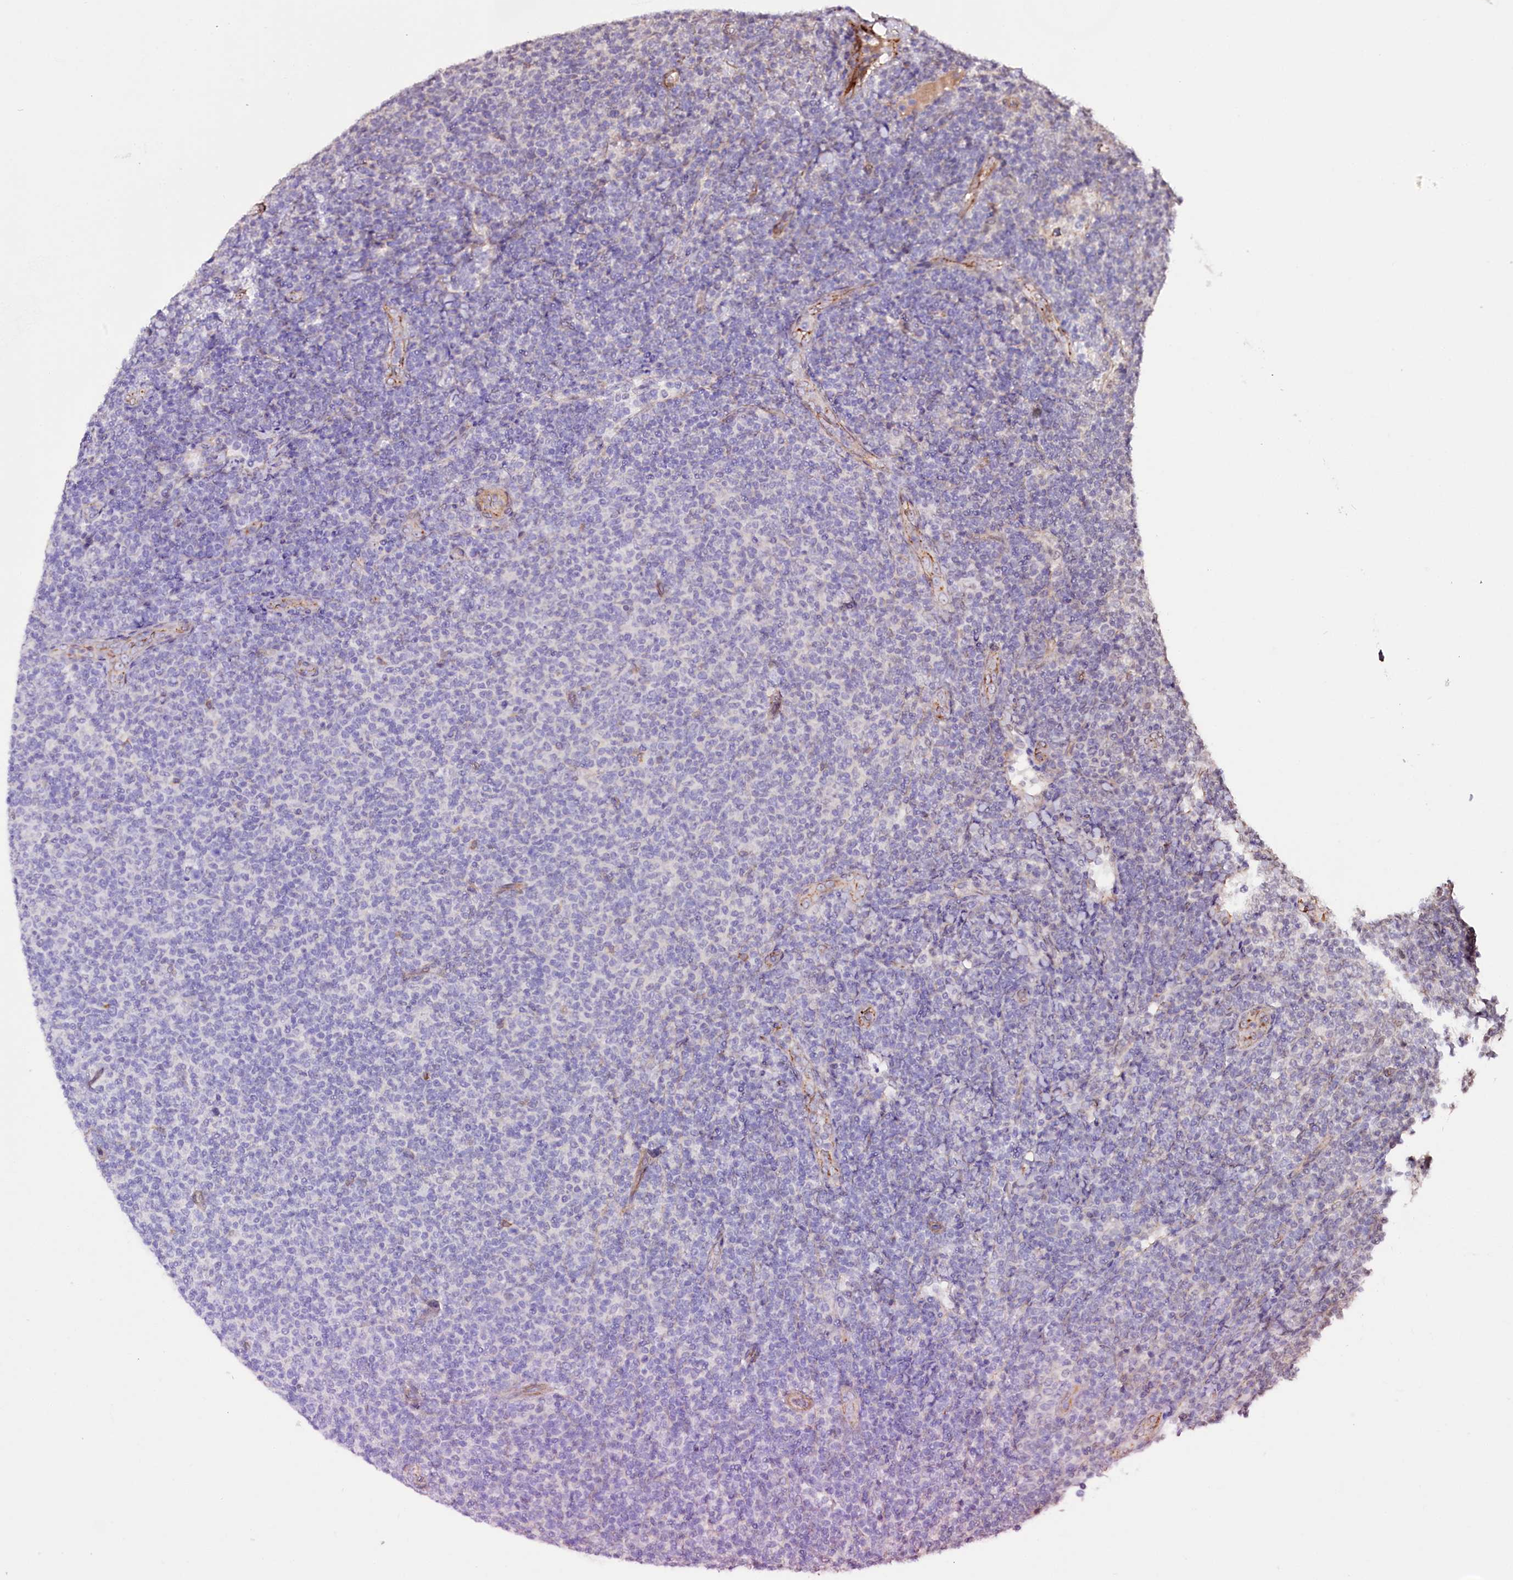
{"staining": {"intensity": "negative", "quantity": "none", "location": "none"}, "tissue": "lymphoma", "cell_type": "Tumor cells", "image_type": "cancer", "snomed": [{"axis": "morphology", "description": "Malignant lymphoma, non-Hodgkin's type, Low grade"}, {"axis": "topography", "description": "Lymph node"}], "caption": "Tumor cells are negative for protein expression in human lymphoma.", "gene": "ST7", "patient": {"sex": "male", "age": 66}}